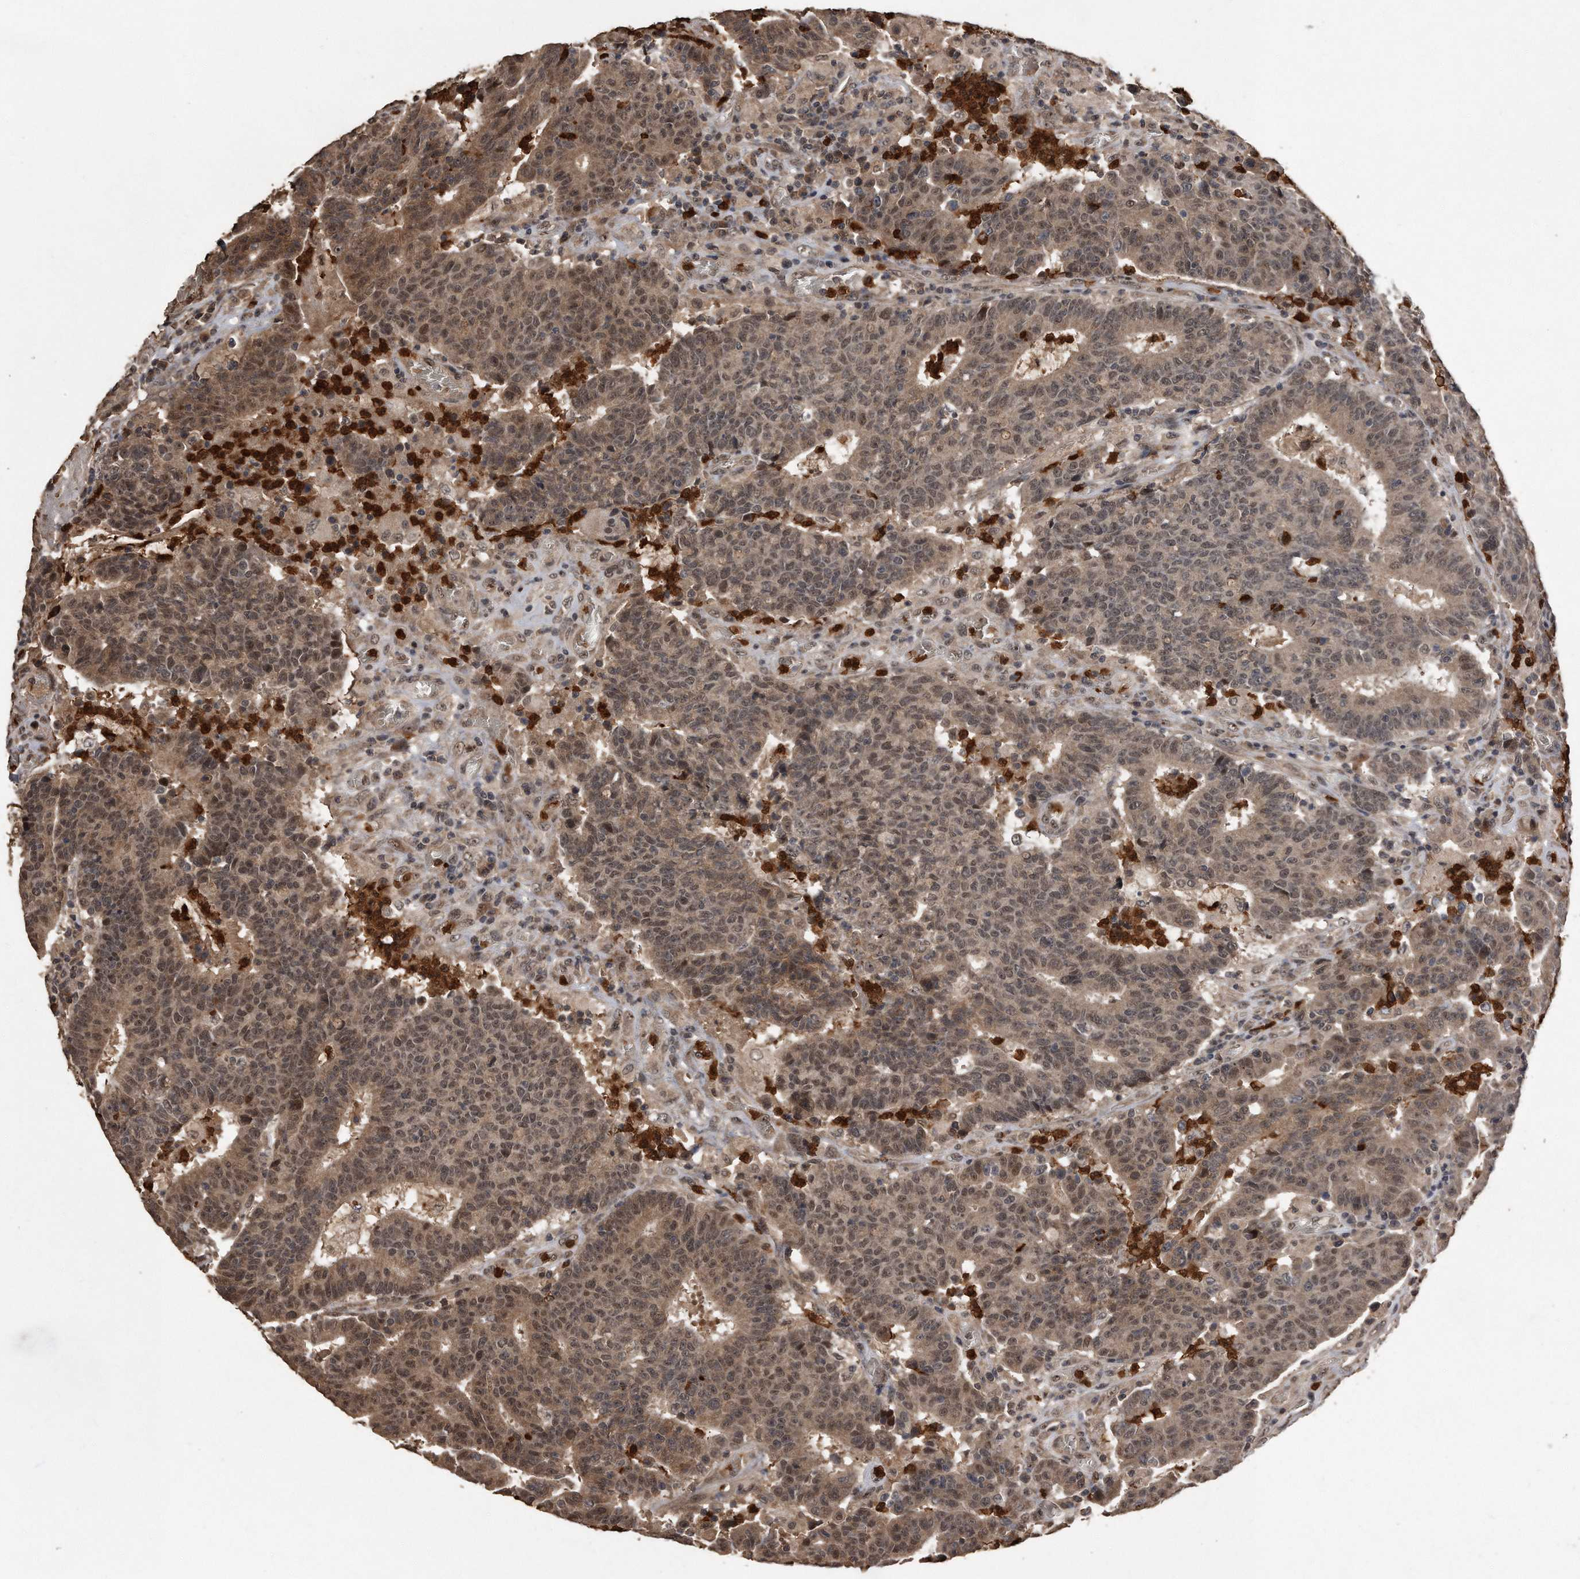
{"staining": {"intensity": "moderate", "quantity": ">75%", "location": "cytoplasmic/membranous,nuclear"}, "tissue": "colorectal cancer", "cell_type": "Tumor cells", "image_type": "cancer", "snomed": [{"axis": "morphology", "description": "Adenocarcinoma, NOS"}, {"axis": "topography", "description": "Colon"}], "caption": "Colorectal cancer (adenocarcinoma) stained for a protein shows moderate cytoplasmic/membranous and nuclear positivity in tumor cells.", "gene": "PELO", "patient": {"sex": "female", "age": 75}}